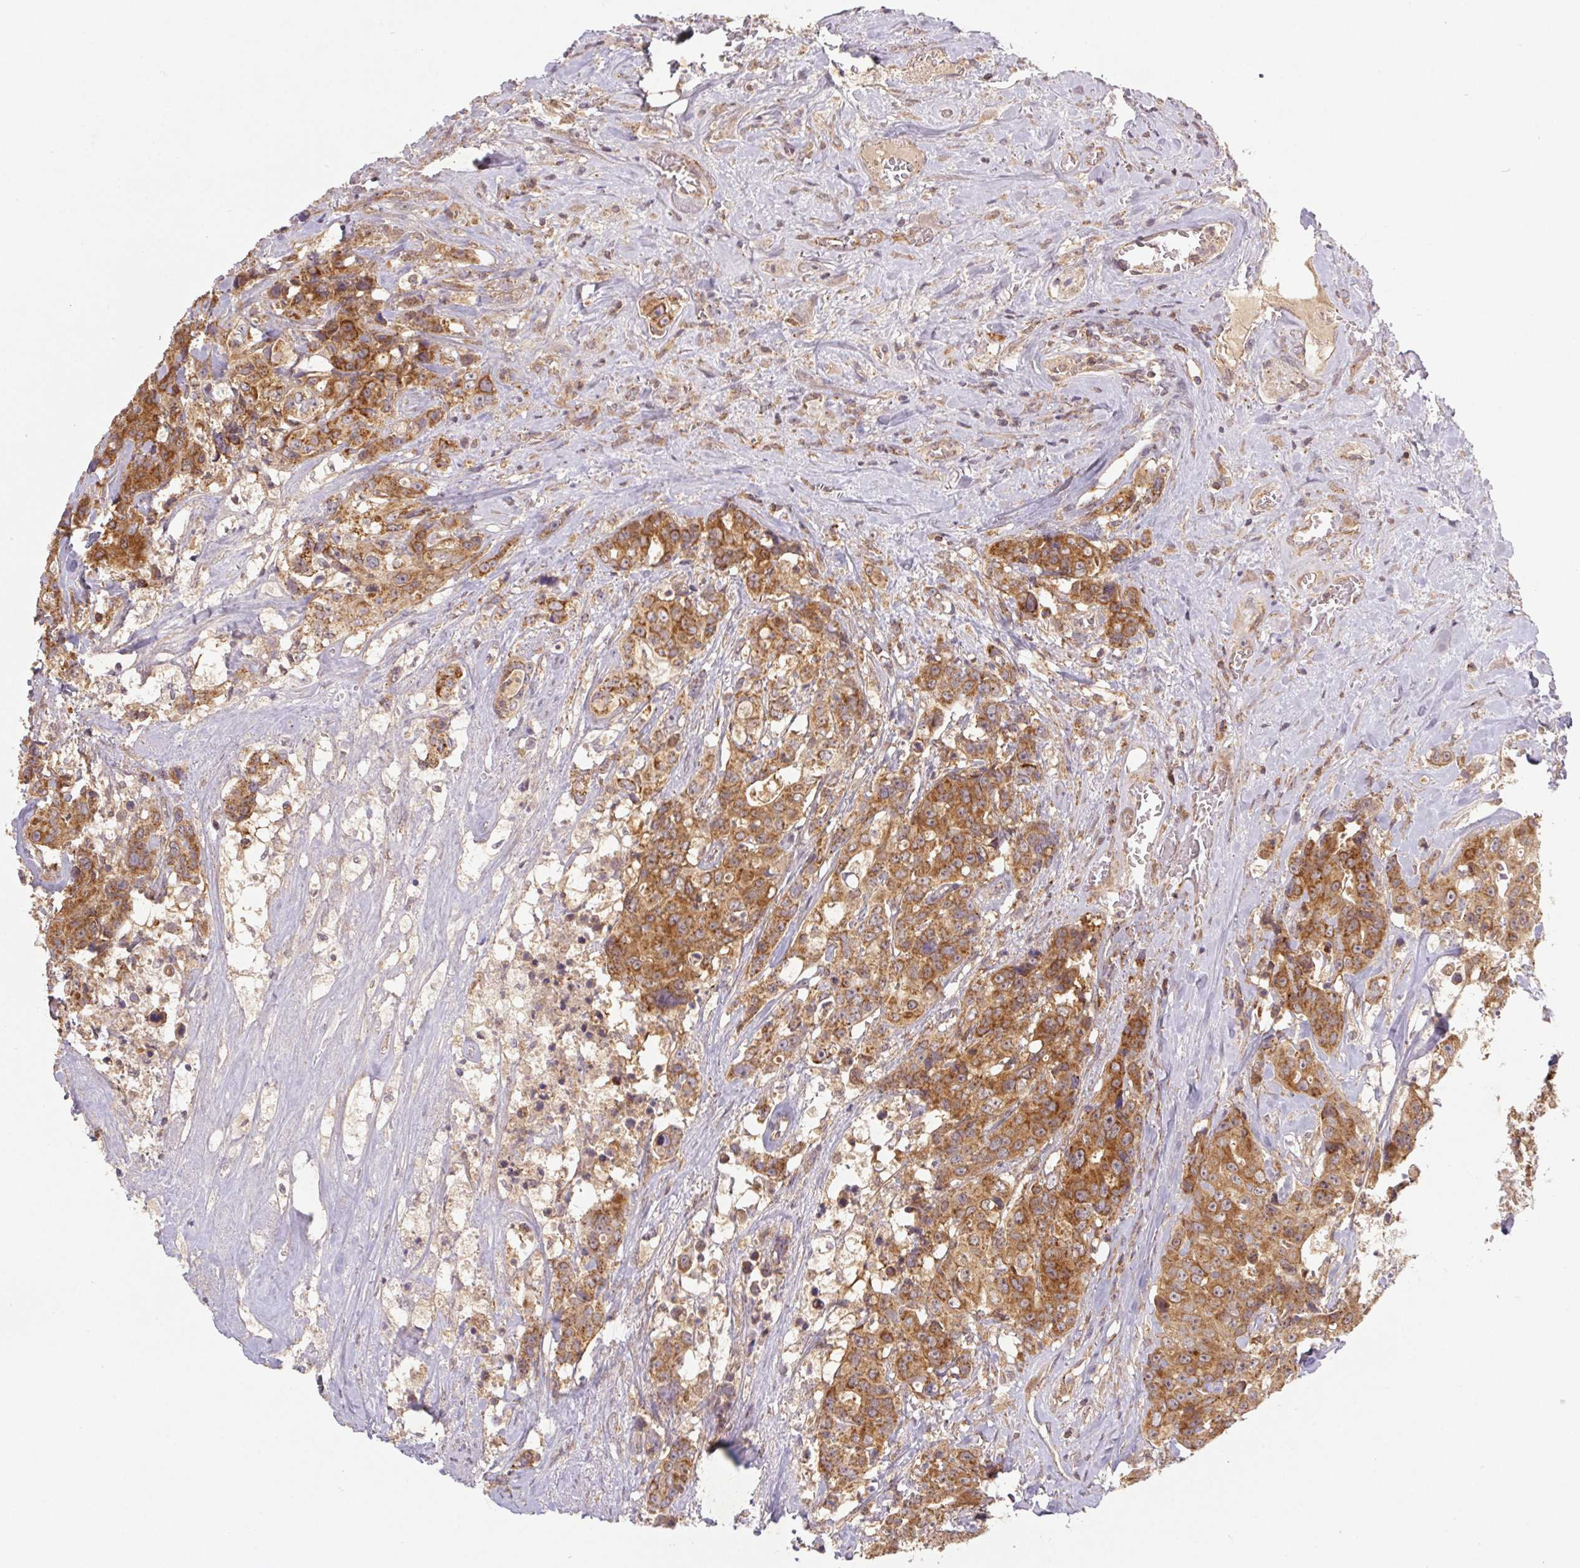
{"staining": {"intensity": "moderate", "quantity": ">75%", "location": "cytoplasmic/membranous"}, "tissue": "colorectal cancer", "cell_type": "Tumor cells", "image_type": "cancer", "snomed": [{"axis": "morphology", "description": "Adenocarcinoma, NOS"}, {"axis": "topography", "description": "Rectum"}], "caption": "A medium amount of moderate cytoplasmic/membranous staining is identified in about >75% of tumor cells in colorectal cancer tissue.", "gene": "MTHFD1", "patient": {"sex": "female", "age": 62}}